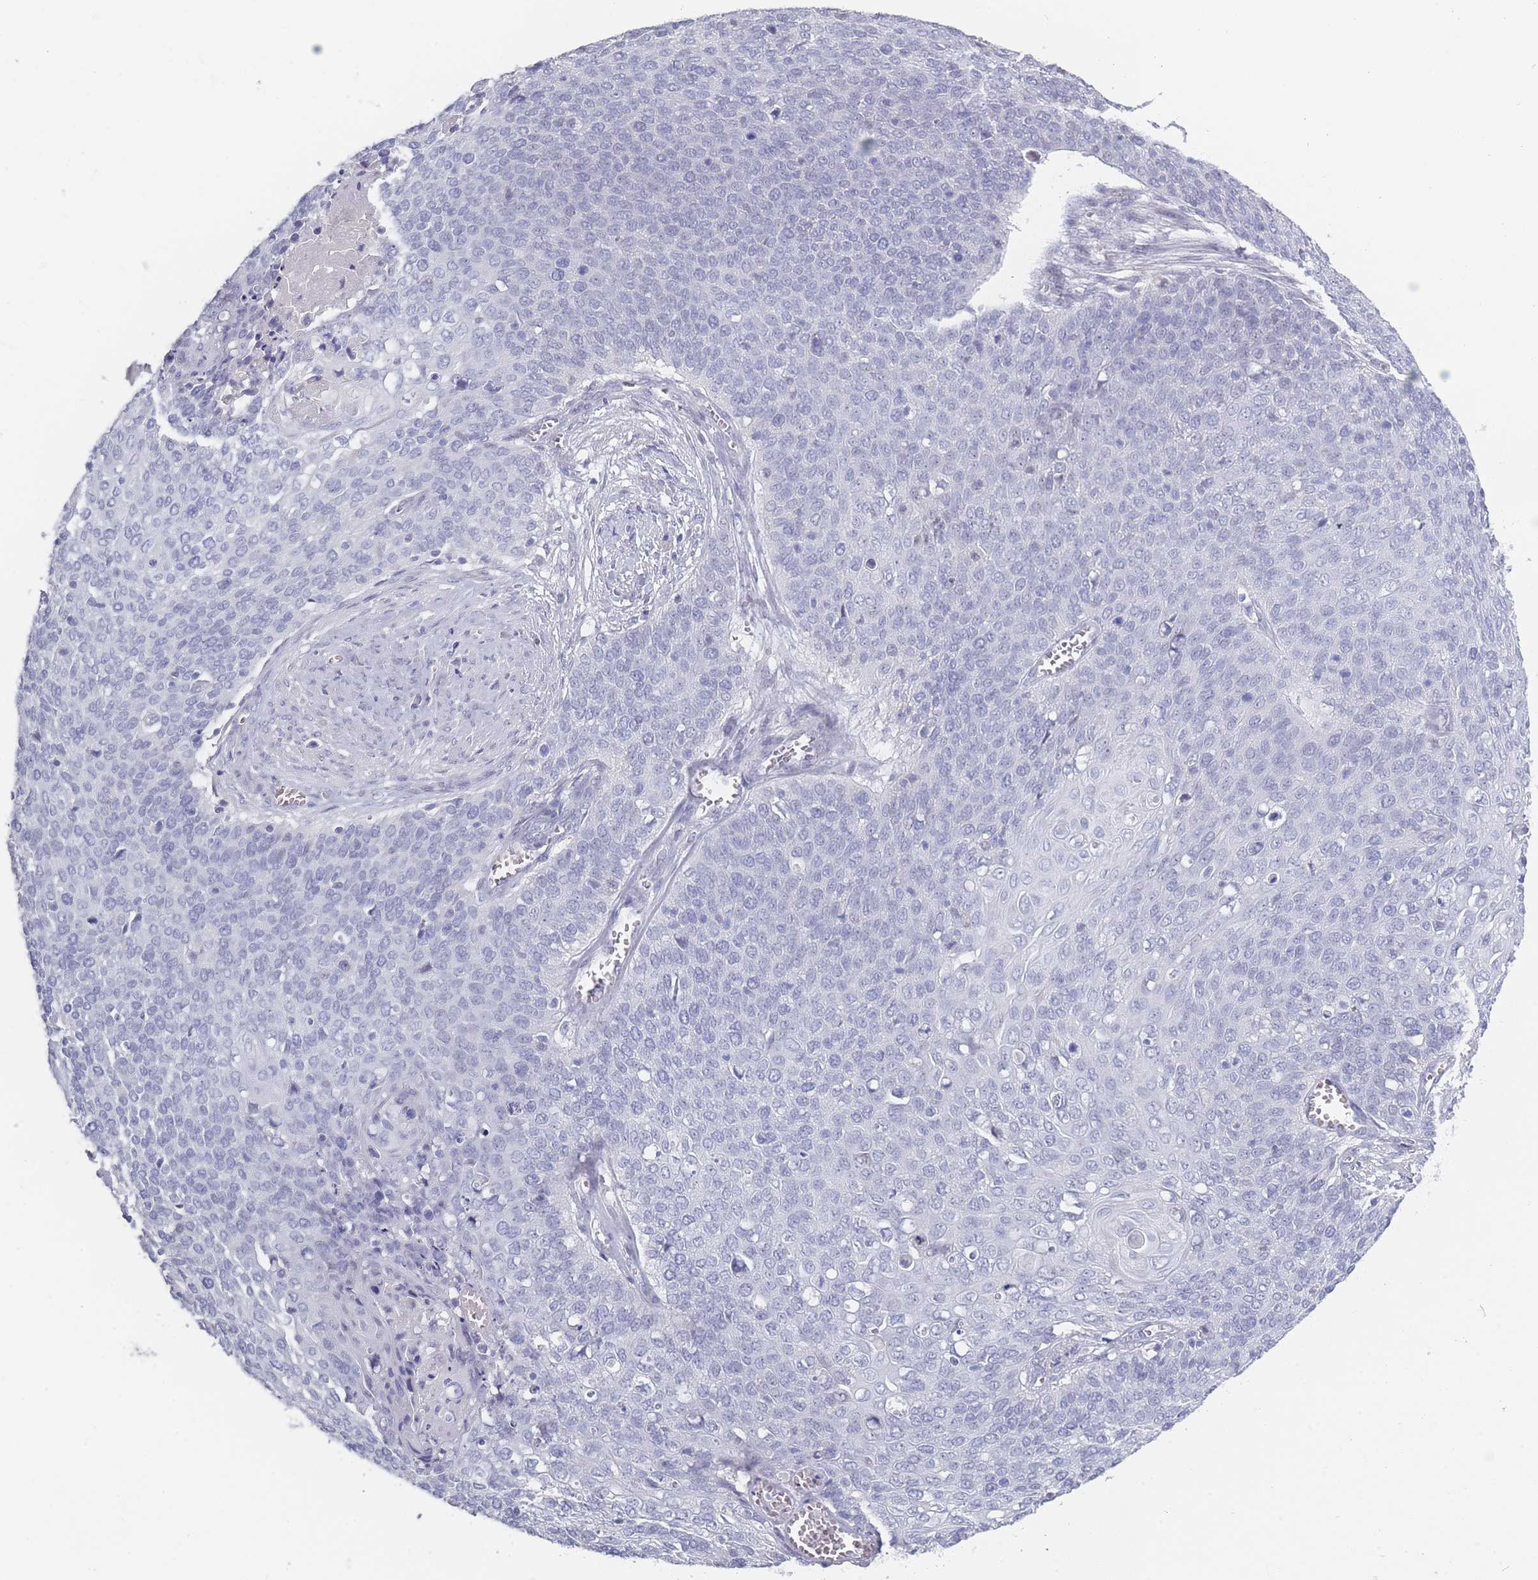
{"staining": {"intensity": "negative", "quantity": "none", "location": "none"}, "tissue": "cervical cancer", "cell_type": "Tumor cells", "image_type": "cancer", "snomed": [{"axis": "morphology", "description": "Squamous cell carcinoma, NOS"}, {"axis": "topography", "description": "Cervix"}], "caption": "Immunohistochemistry of human squamous cell carcinoma (cervical) exhibits no expression in tumor cells.", "gene": "ROS1", "patient": {"sex": "female", "age": 39}}